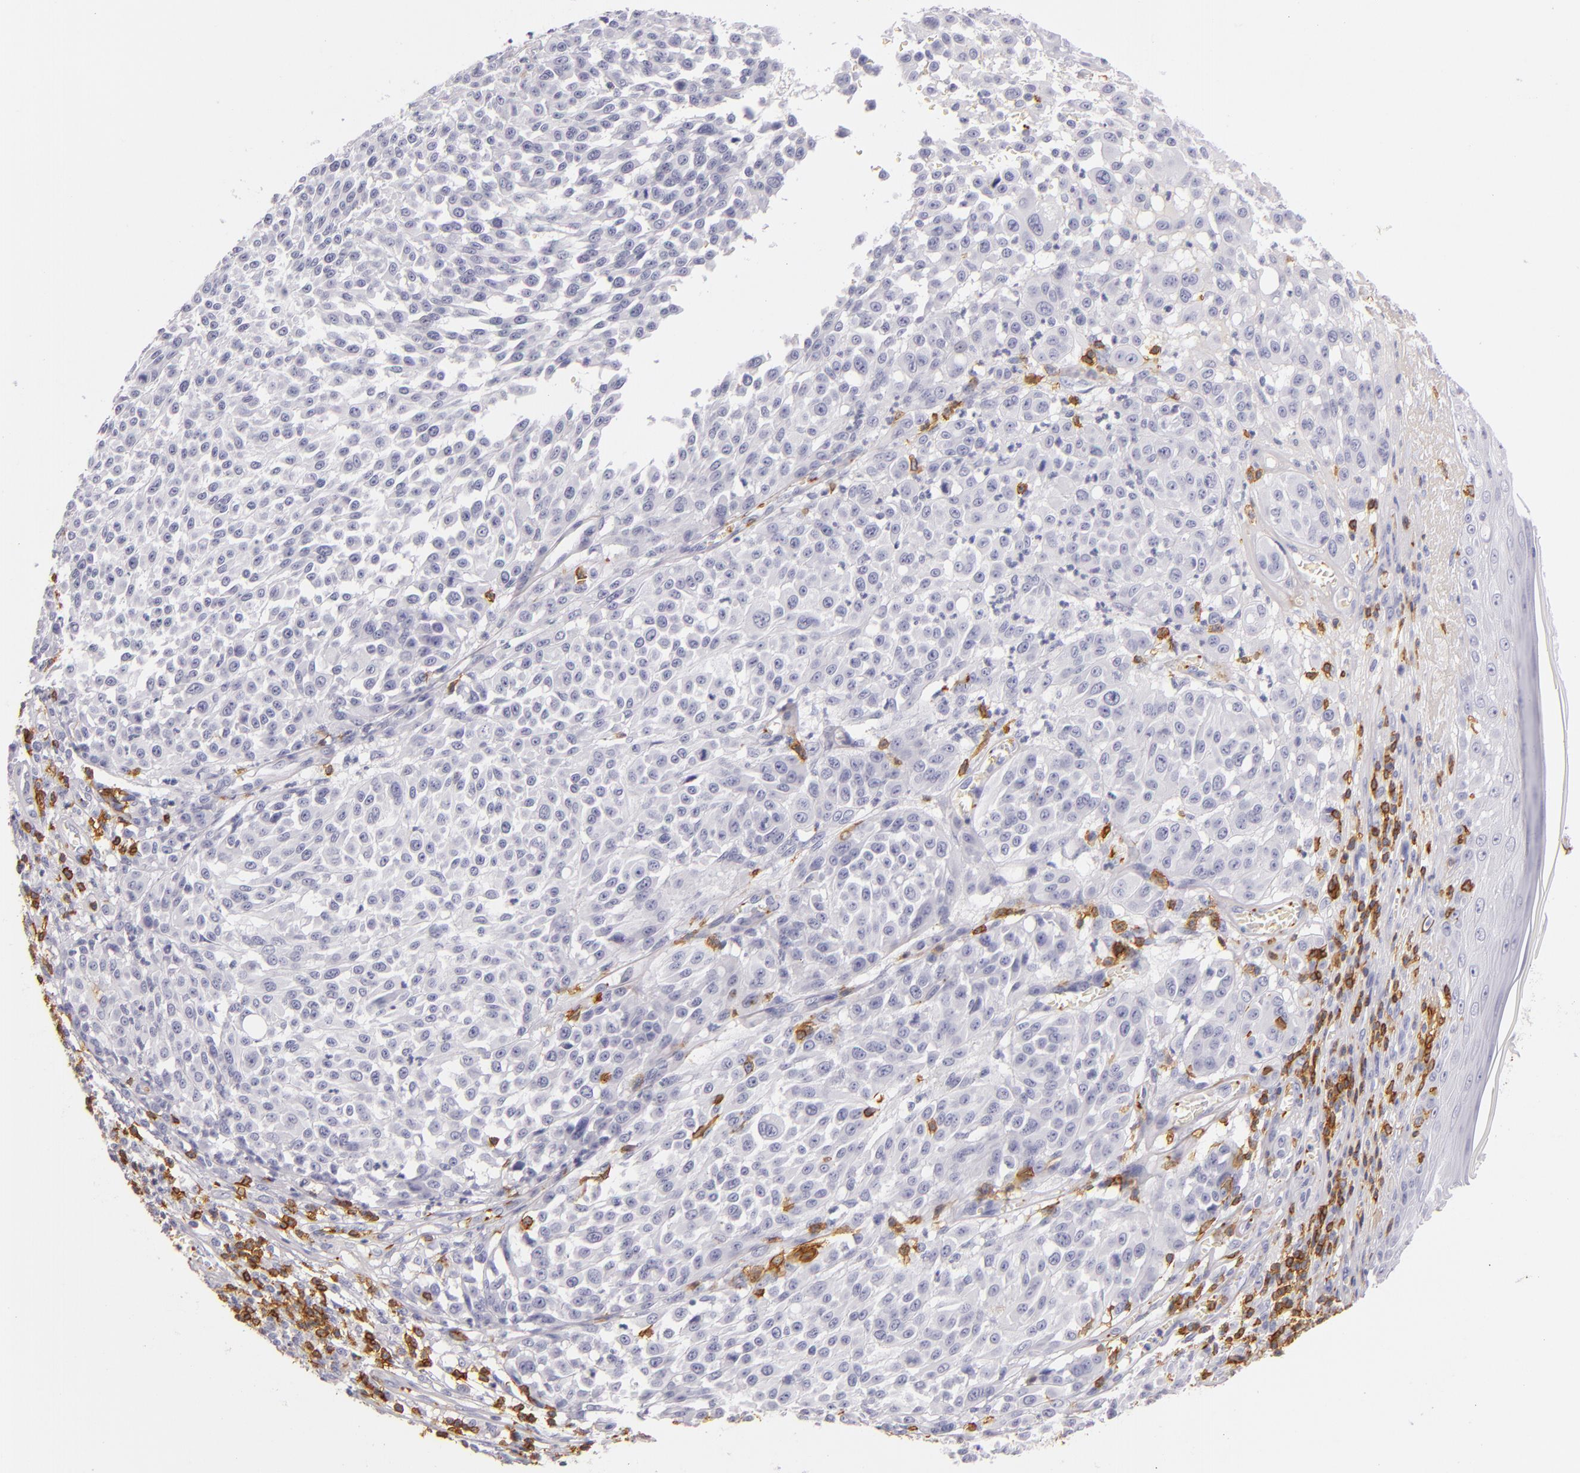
{"staining": {"intensity": "negative", "quantity": "none", "location": "none"}, "tissue": "melanoma", "cell_type": "Tumor cells", "image_type": "cancer", "snomed": [{"axis": "morphology", "description": "Malignant melanoma, NOS"}, {"axis": "topography", "description": "Skin"}], "caption": "A micrograph of melanoma stained for a protein demonstrates no brown staining in tumor cells. The staining was performed using DAB (3,3'-diaminobenzidine) to visualize the protein expression in brown, while the nuclei were stained in blue with hematoxylin (Magnification: 20x).", "gene": "LAT", "patient": {"sex": "female", "age": 49}}